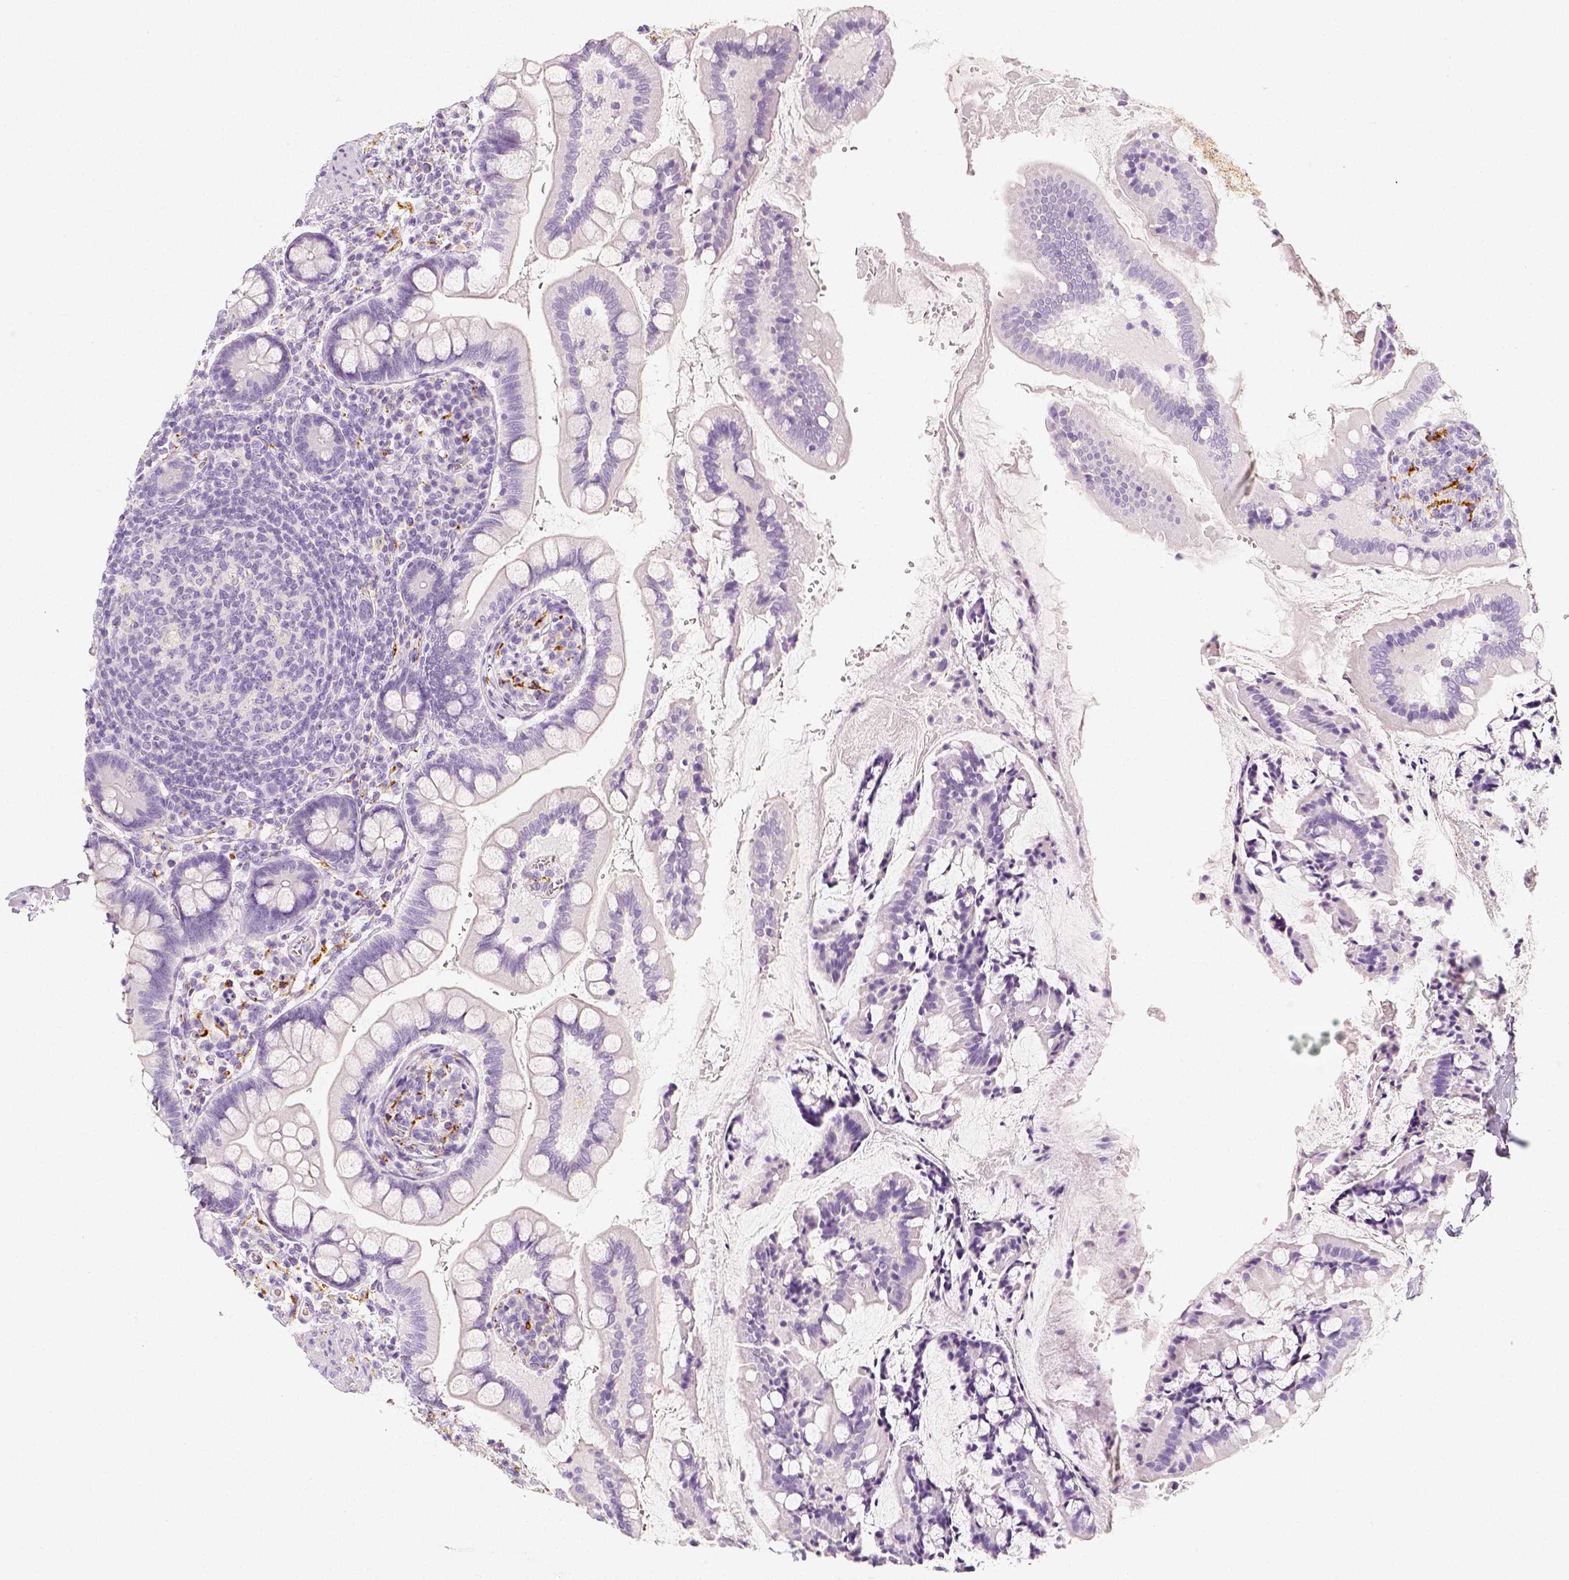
{"staining": {"intensity": "negative", "quantity": "none", "location": "none"}, "tissue": "small intestine", "cell_type": "Glandular cells", "image_type": "normal", "snomed": [{"axis": "morphology", "description": "Normal tissue, NOS"}, {"axis": "topography", "description": "Small intestine"}], "caption": "Immunohistochemistry (IHC) micrograph of unremarkable small intestine: small intestine stained with DAB (3,3'-diaminobenzidine) reveals no significant protein positivity in glandular cells. (DAB (3,3'-diaminobenzidine) immunohistochemistry (IHC) visualized using brightfield microscopy, high magnification).", "gene": "NECAB2", "patient": {"sex": "female", "age": 56}}